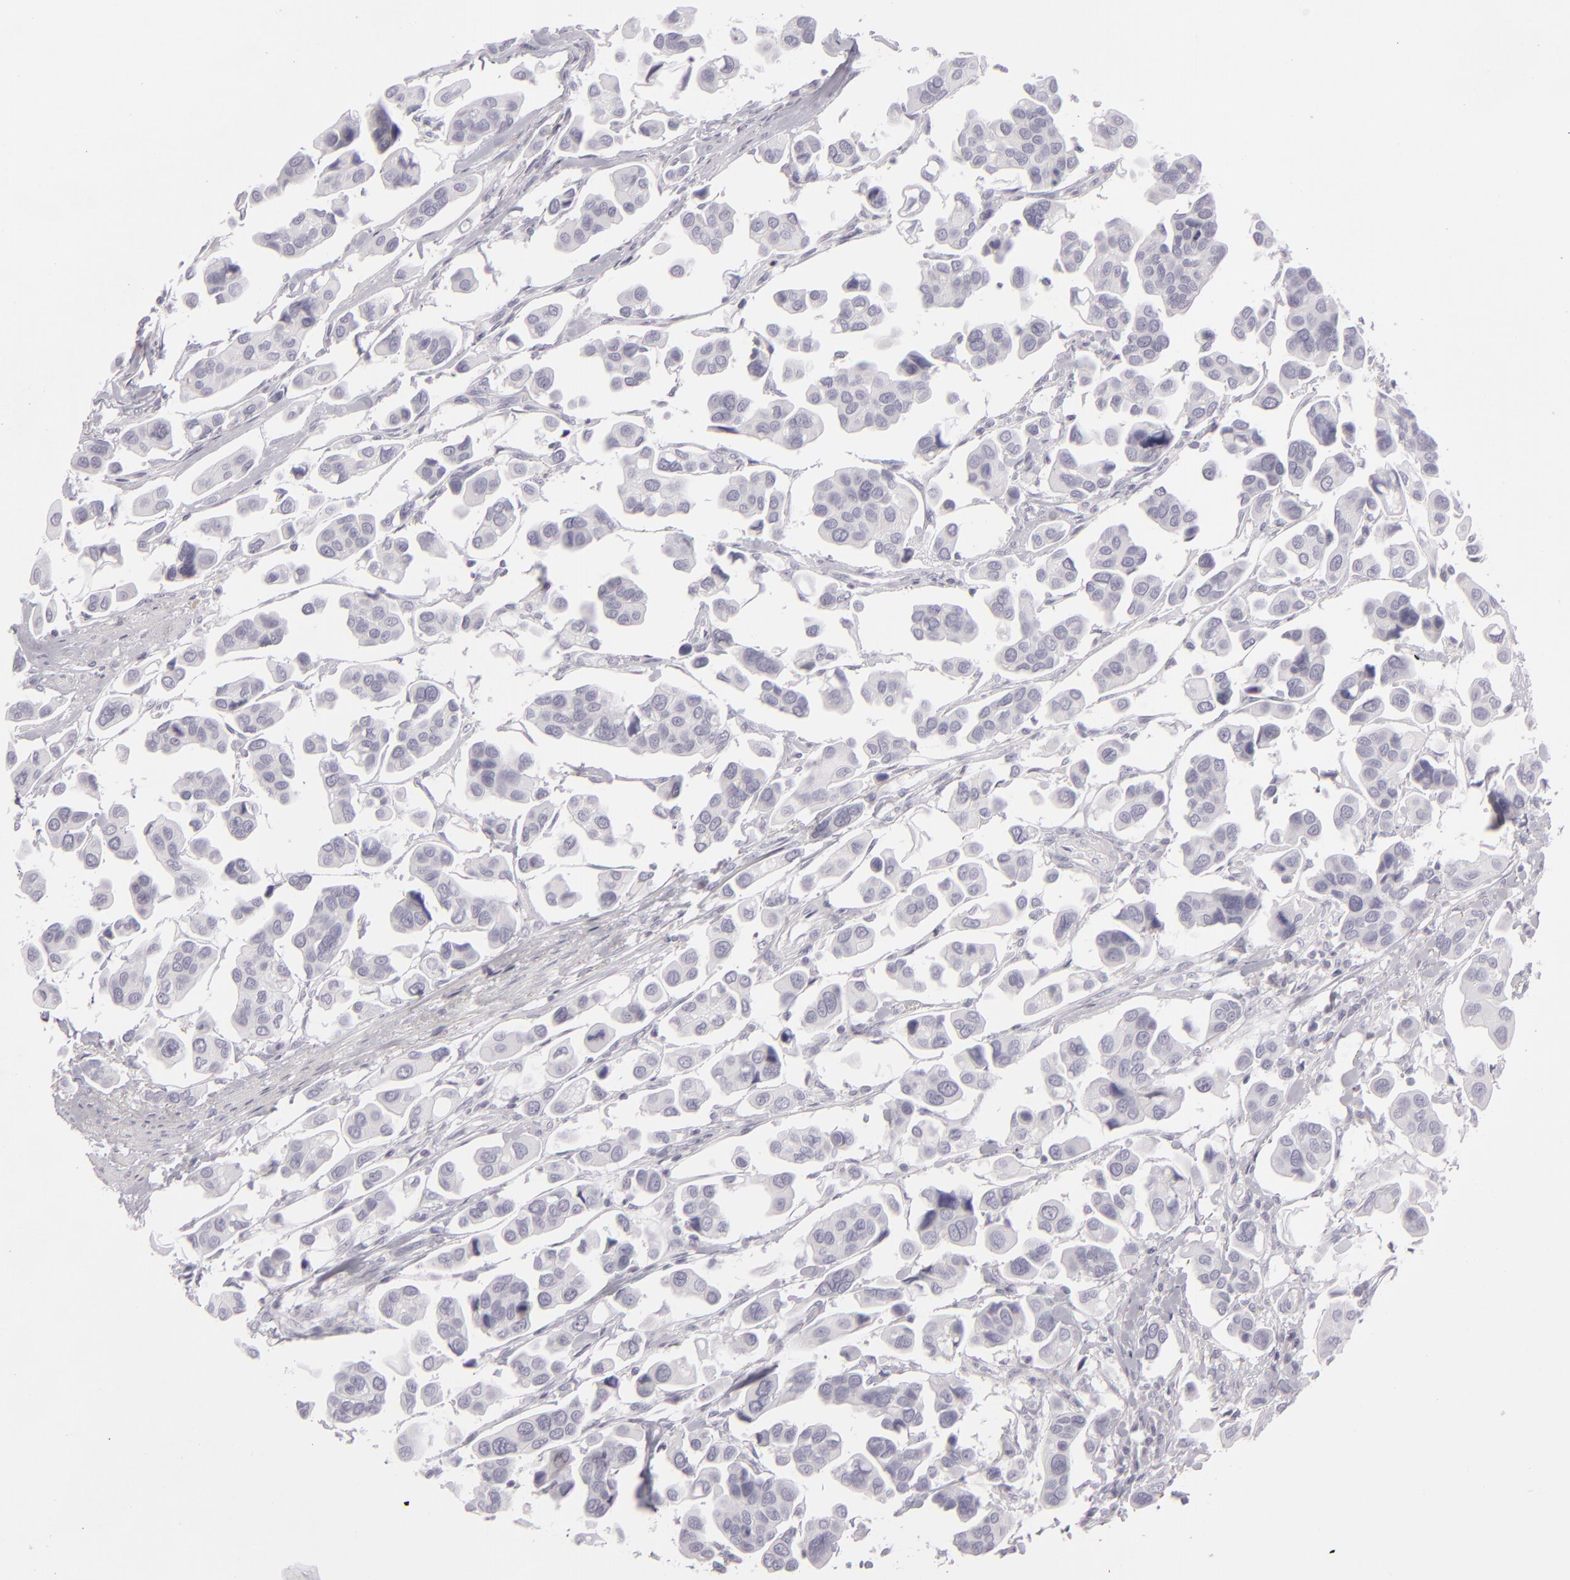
{"staining": {"intensity": "negative", "quantity": "none", "location": "none"}, "tissue": "urothelial cancer", "cell_type": "Tumor cells", "image_type": "cancer", "snomed": [{"axis": "morphology", "description": "Adenocarcinoma, NOS"}, {"axis": "topography", "description": "Urinary bladder"}], "caption": "A histopathology image of adenocarcinoma stained for a protein displays no brown staining in tumor cells. Brightfield microscopy of immunohistochemistry stained with DAB (3,3'-diaminobenzidine) (brown) and hematoxylin (blue), captured at high magnification.", "gene": "CDX2", "patient": {"sex": "male", "age": 61}}